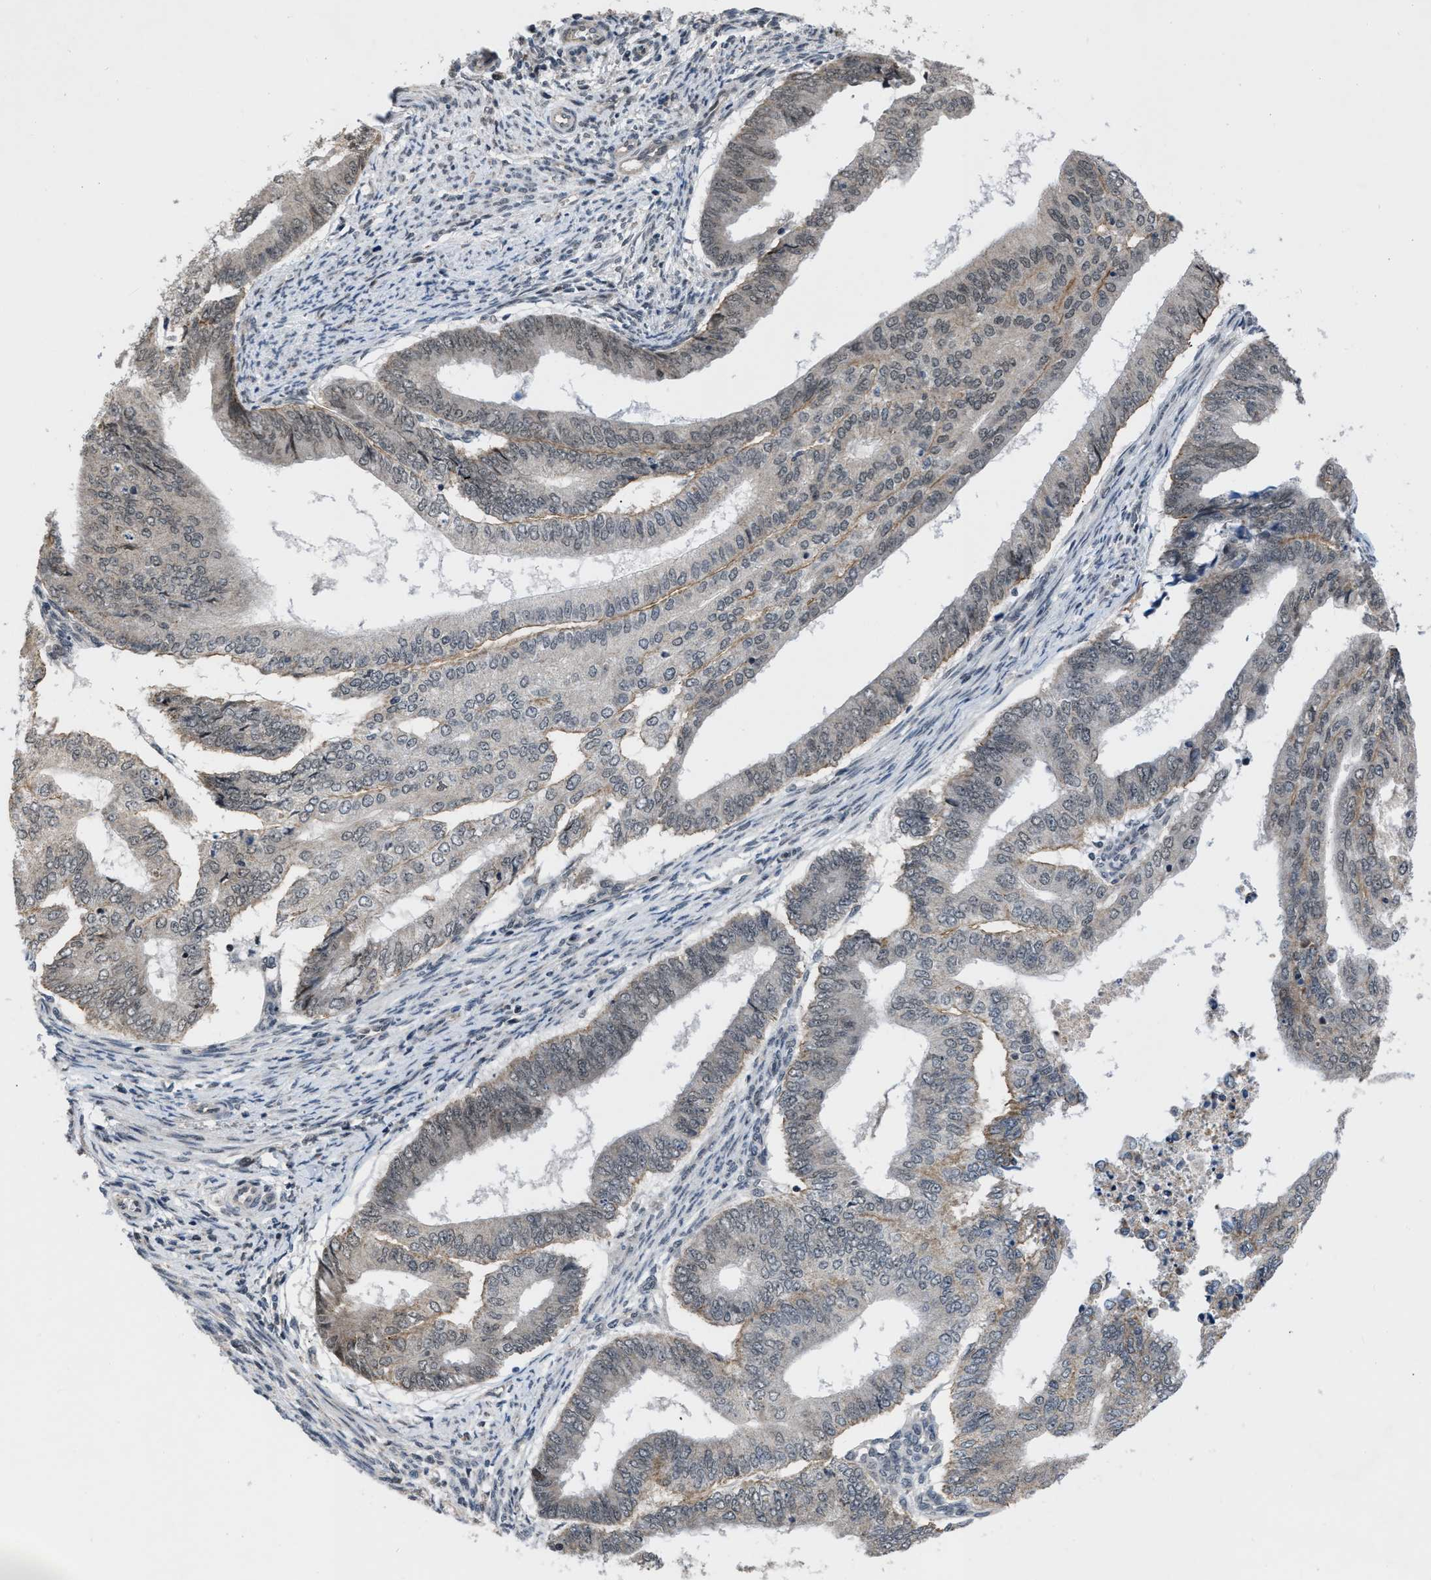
{"staining": {"intensity": "negative", "quantity": "none", "location": "none"}, "tissue": "endometrial cancer", "cell_type": "Tumor cells", "image_type": "cancer", "snomed": [{"axis": "morphology", "description": "Polyp, NOS"}, {"axis": "morphology", "description": "Adenocarcinoma, NOS"}, {"axis": "morphology", "description": "Adenoma, NOS"}, {"axis": "topography", "description": "Endometrium"}], "caption": "The micrograph exhibits no significant staining in tumor cells of adenoma (endometrial).", "gene": "ZNHIT1", "patient": {"sex": "female", "age": 79}}